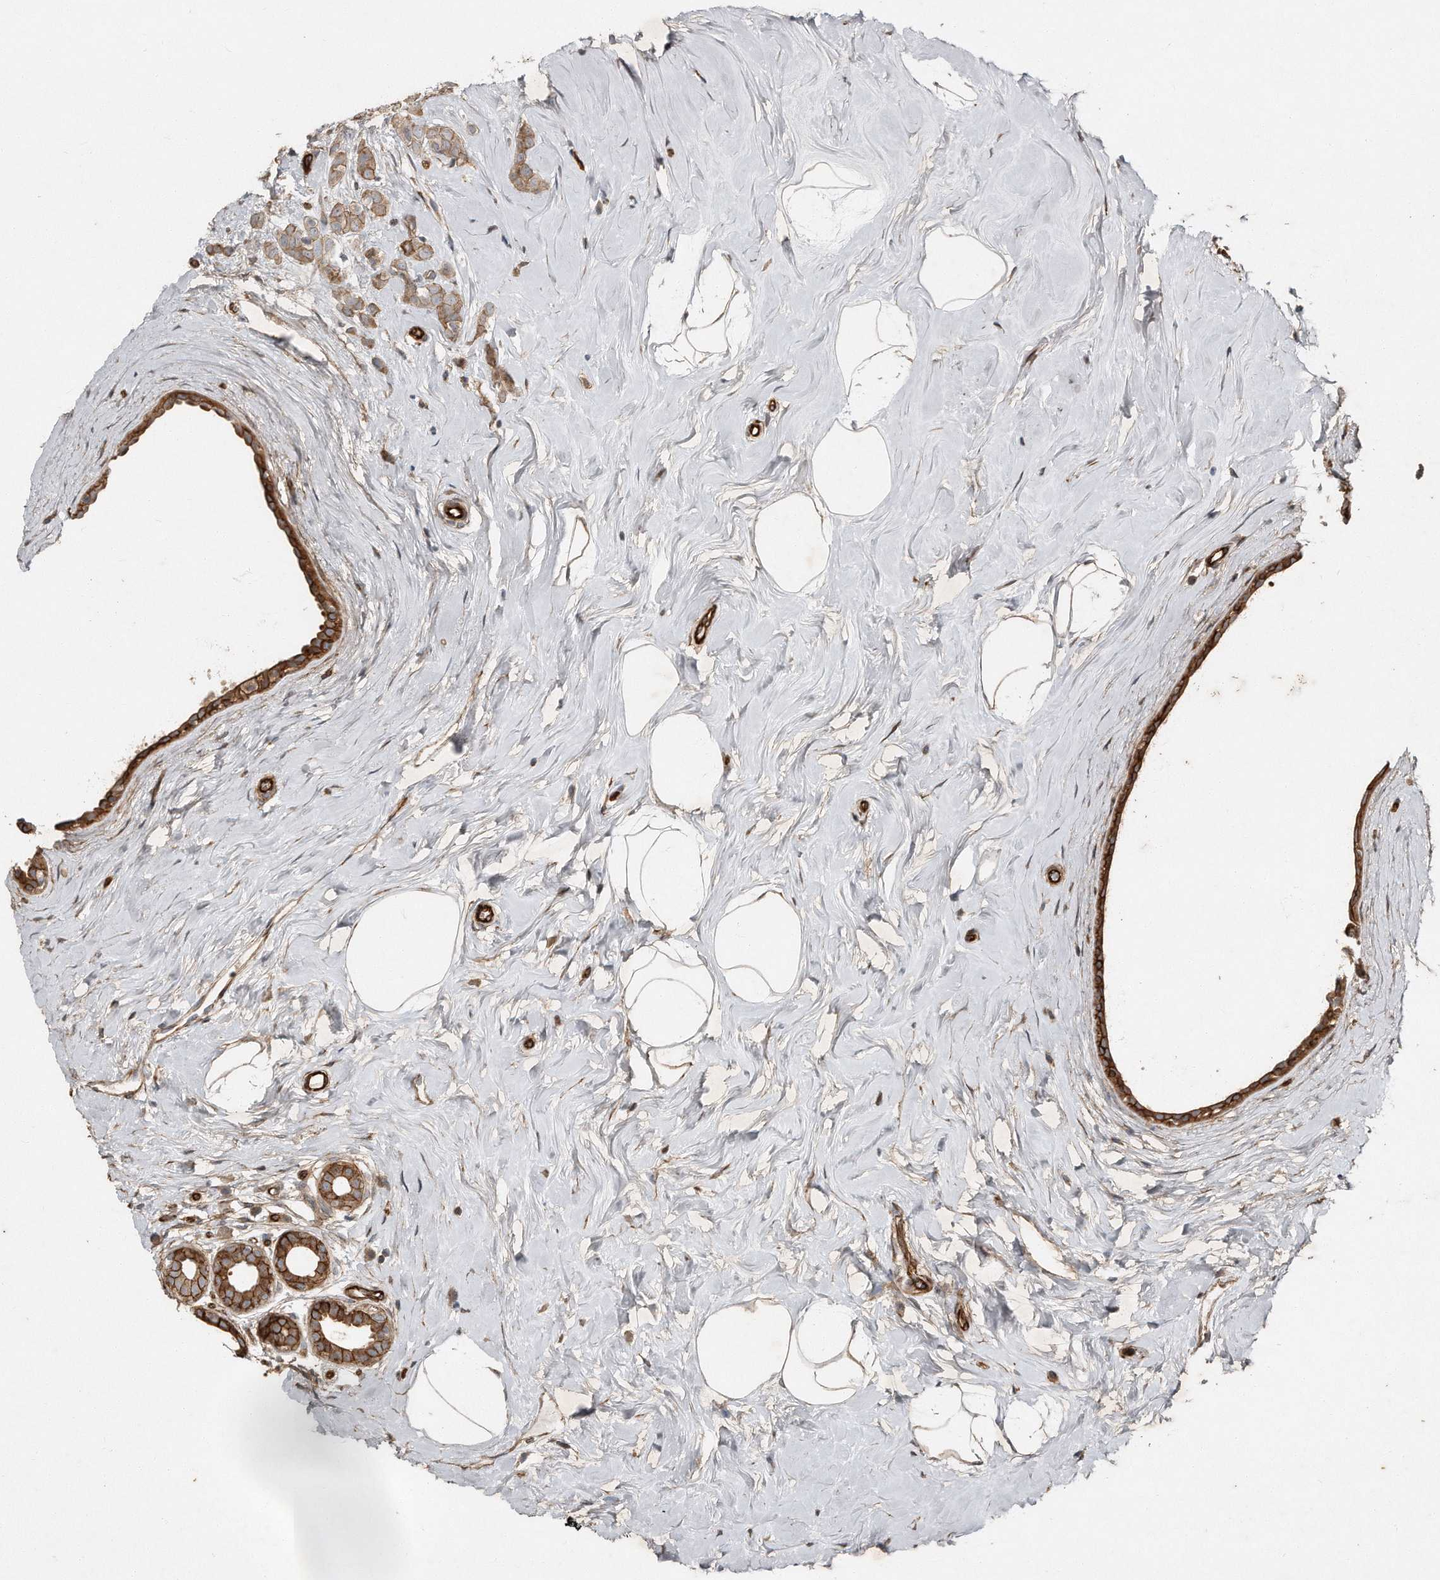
{"staining": {"intensity": "moderate", "quantity": ">75%", "location": "cytoplasmic/membranous"}, "tissue": "breast cancer", "cell_type": "Tumor cells", "image_type": "cancer", "snomed": [{"axis": "morphology", "description": "Lobular carcinoma"}, {"axis": "topography", "description": "Breast"}], "caption": "Immunohistochemical staining of human breast cancer displays medium levels of moderate cytoplasmic/membranous positivity in about >75% of tumor cells.", "gene": "SNAP47", "patient": {"sex": "female", "age": 47}}